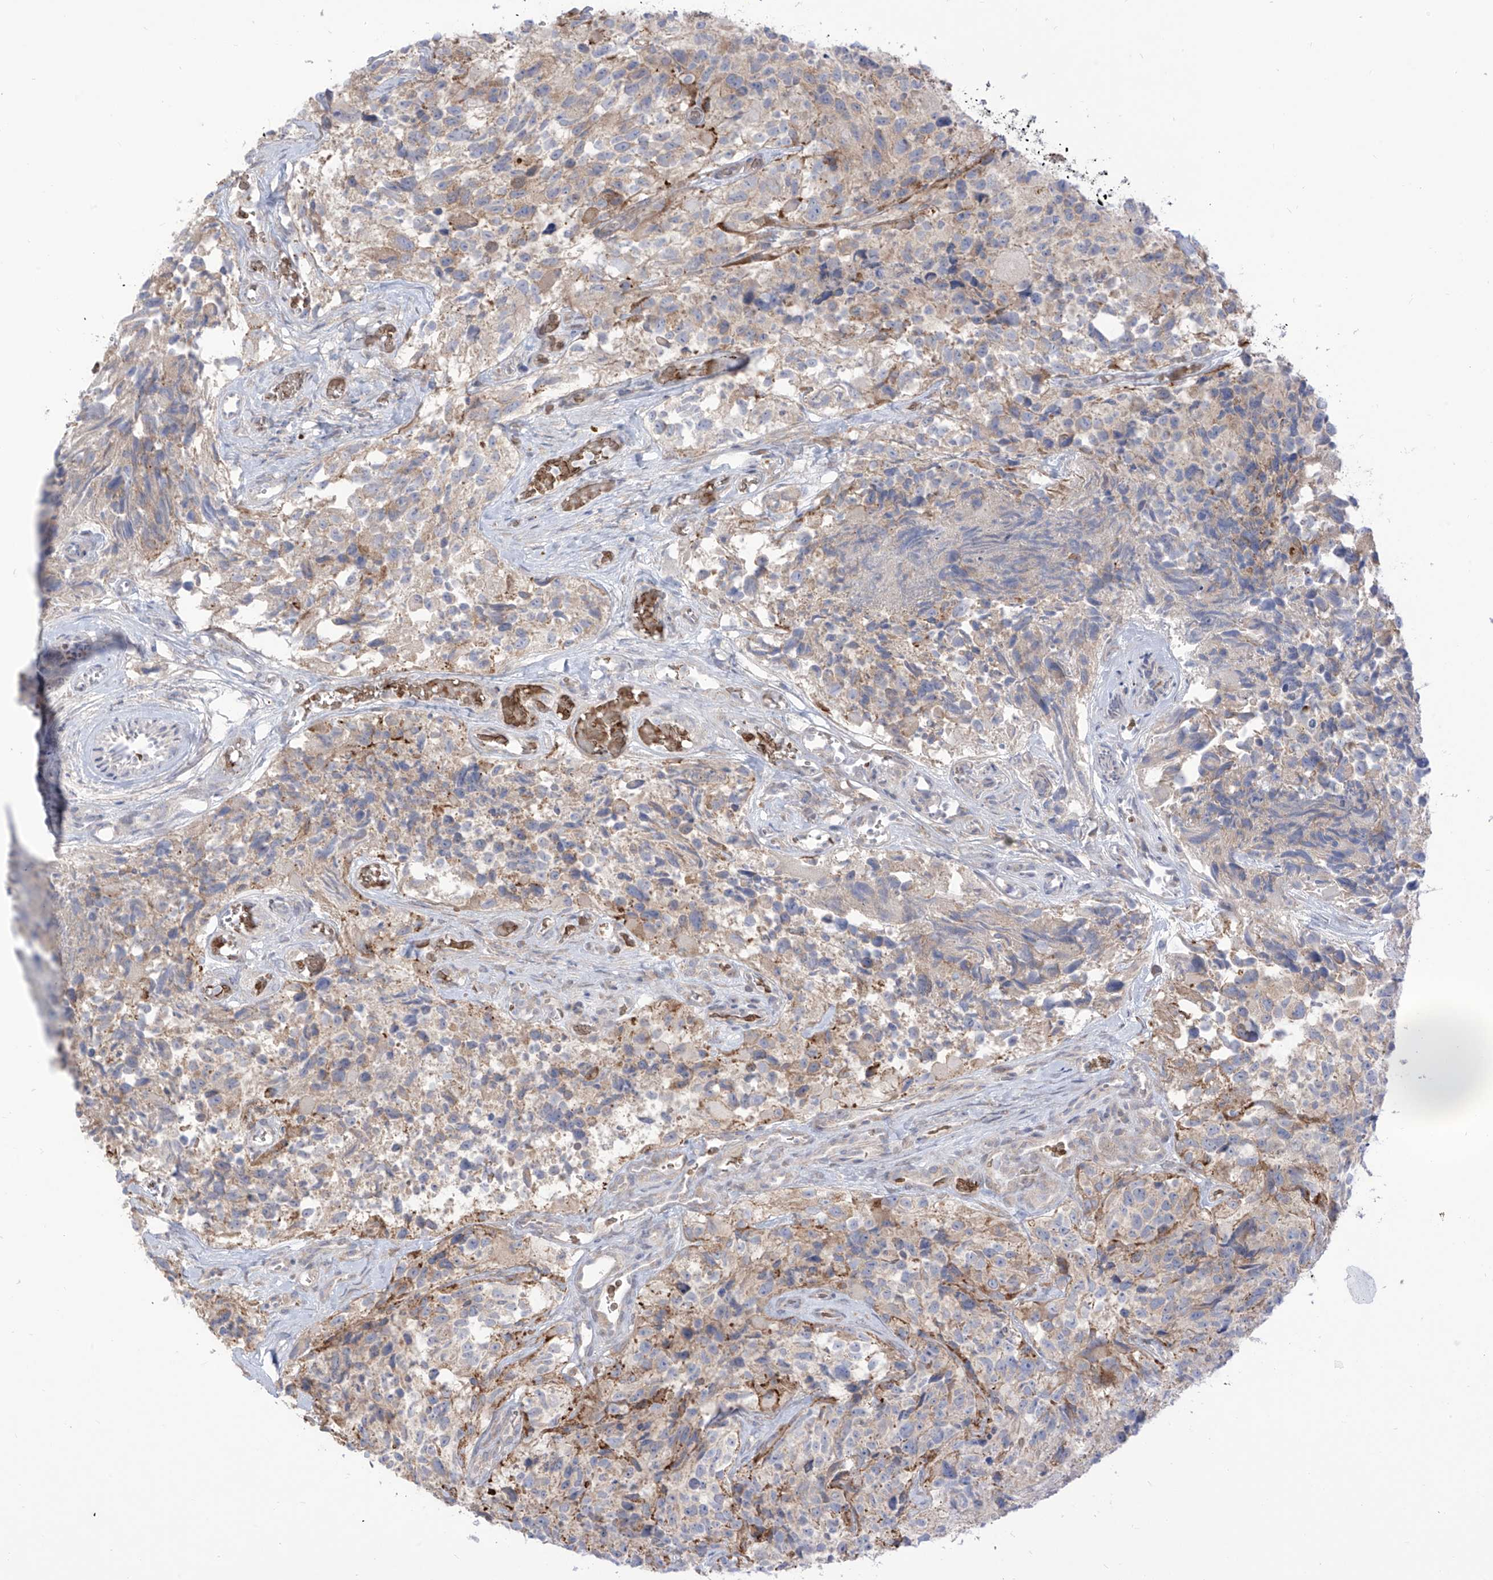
{"staining": {"intensity": "negative", "quantity": "none", "location": "none"}, "tissue": "glioma", "cell_type": "Tumor cells", "image_type": "cancer", "snomed": [{"axis": "morphology", "description": "Glioma, malignant, High grade"}, {"axis": "topography", "description": "Brain"}], "caption": "DAB (3,3'-diaminobenzidine) immunohistochemical staining of human glioma demonstrates no significant expression in tumor cells.", "gene": "ARHGEF40", "patient": {"sex": "male", "age": 69}}